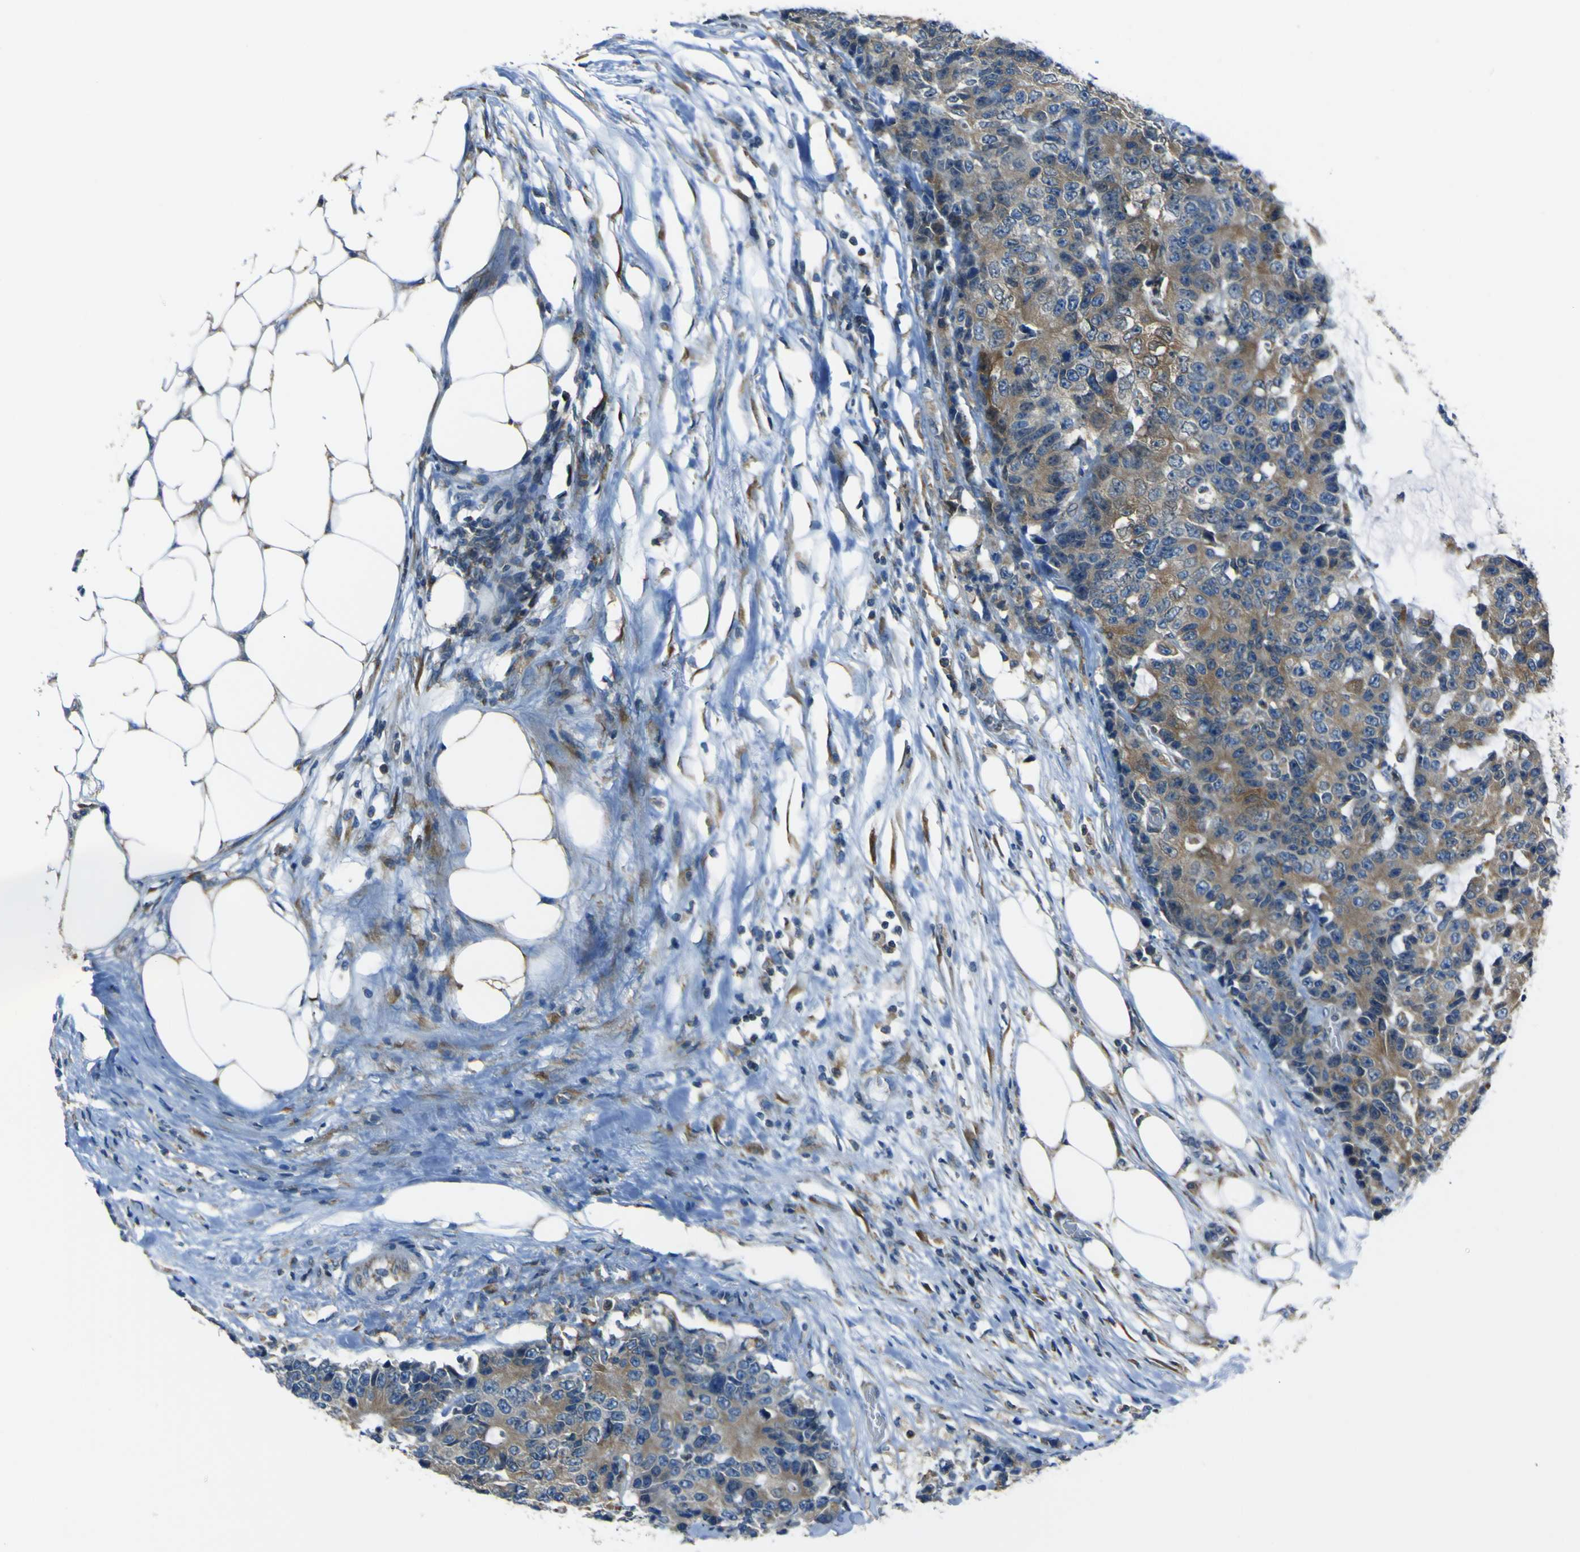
{"staining": {"intensity": "moderate", "quantity": "25%-75%", "location": "cytoplasmic/membranous"}, "tissue": "colorectal cancer", "cell_type": "Tumor cells", "image_type": "cancer", "snomed": [{"axis": "morphology", "description": "Adenocarcinoma, NOS"}, {"axis": "topography", "description": "Colon"}], "caption": "Brown immunohistochemical staining in adenocarcinoma (colorectal) reveals moderate cytoplasmic/membranous positivity in approximately 25%-75% of tumor cells.", "gene": "STIM1", "patient": {"sex": "female", "age": 86}}